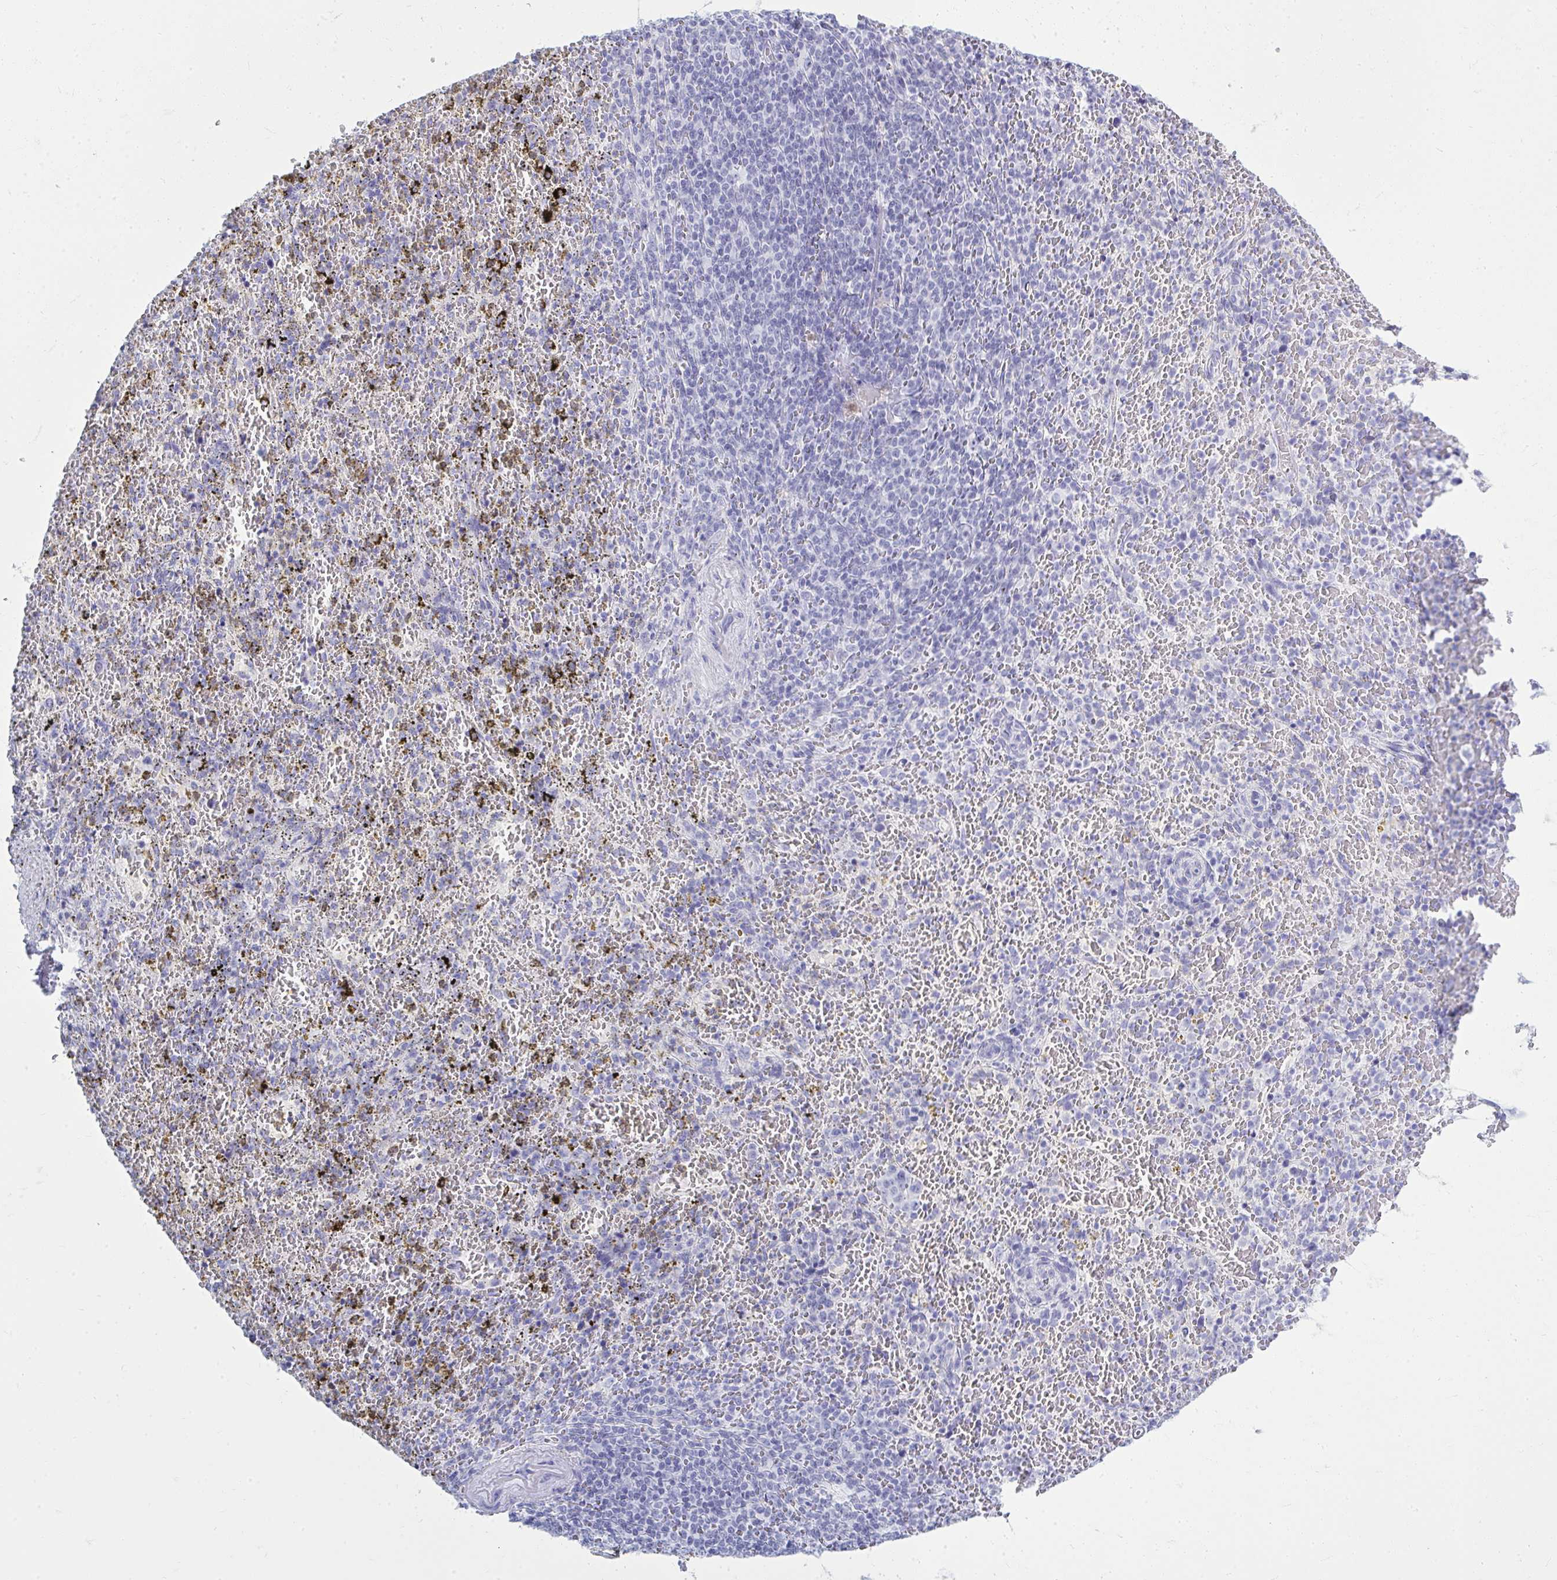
{"staining": {"intensity": "negative", "quantity": "none", "location": "none"}, "tissue": "spleen", "cell_type": "Cells in red pulp", "image_type": "normal", "snomed": [{"axis": "morphology", "description": "Normal tissue, NOS"}, {"axis": "topography", "description": "Spleen"}], "caption": "High magnification brightfield microscopy of benign spleen stained with DAB (brown) and counterstained with hematoxylin (blue): cells in red pulp show no significant staining. Brightfield microscopy of IHC stained with DAB (3,3'-diaminobenzidine) (brown) and hematoxylin (blue), captured at high magnification.", "gene": "QDPR", "patient": {"sex": "female", "age": 50}}